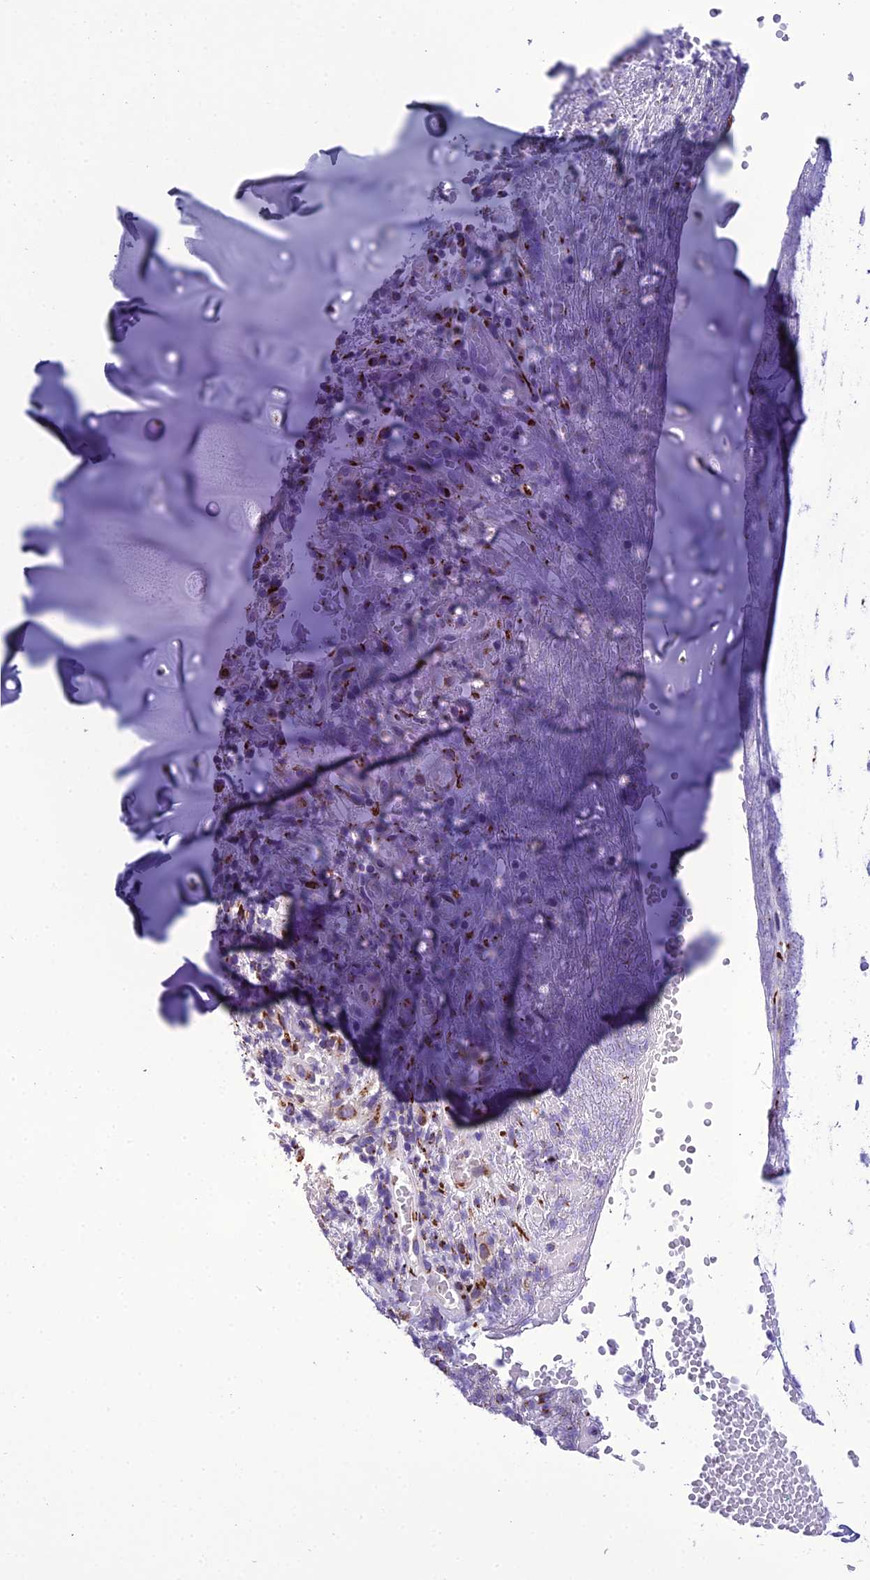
{"staining": {"intensity": "negative", "quantity": "none", "location": "none"}, "tissue": "soft tissue", "cell_type": "Chondrocytes", "image_type": "normal", "snomed": [{"axis": "morphology", "description": "Normal tissue, NOS"}, {"axis": "morphology", "description": "Basal cell carcinoma"}, {"axis": "topography", "description": "Cartilage tissue"}, {"axis": "topography", "description": "Nasopharynx"}, {"axis": "topography", "description": "Oral tissue"}], "caption": "IHC histopathology image of unremarkable soft tissue: soft tissue stained with DAB demonstrates no significant protein positivity in chondrocytes.", "gene": "GOLM2", "patient": {"sex": "female", "age": 77}}